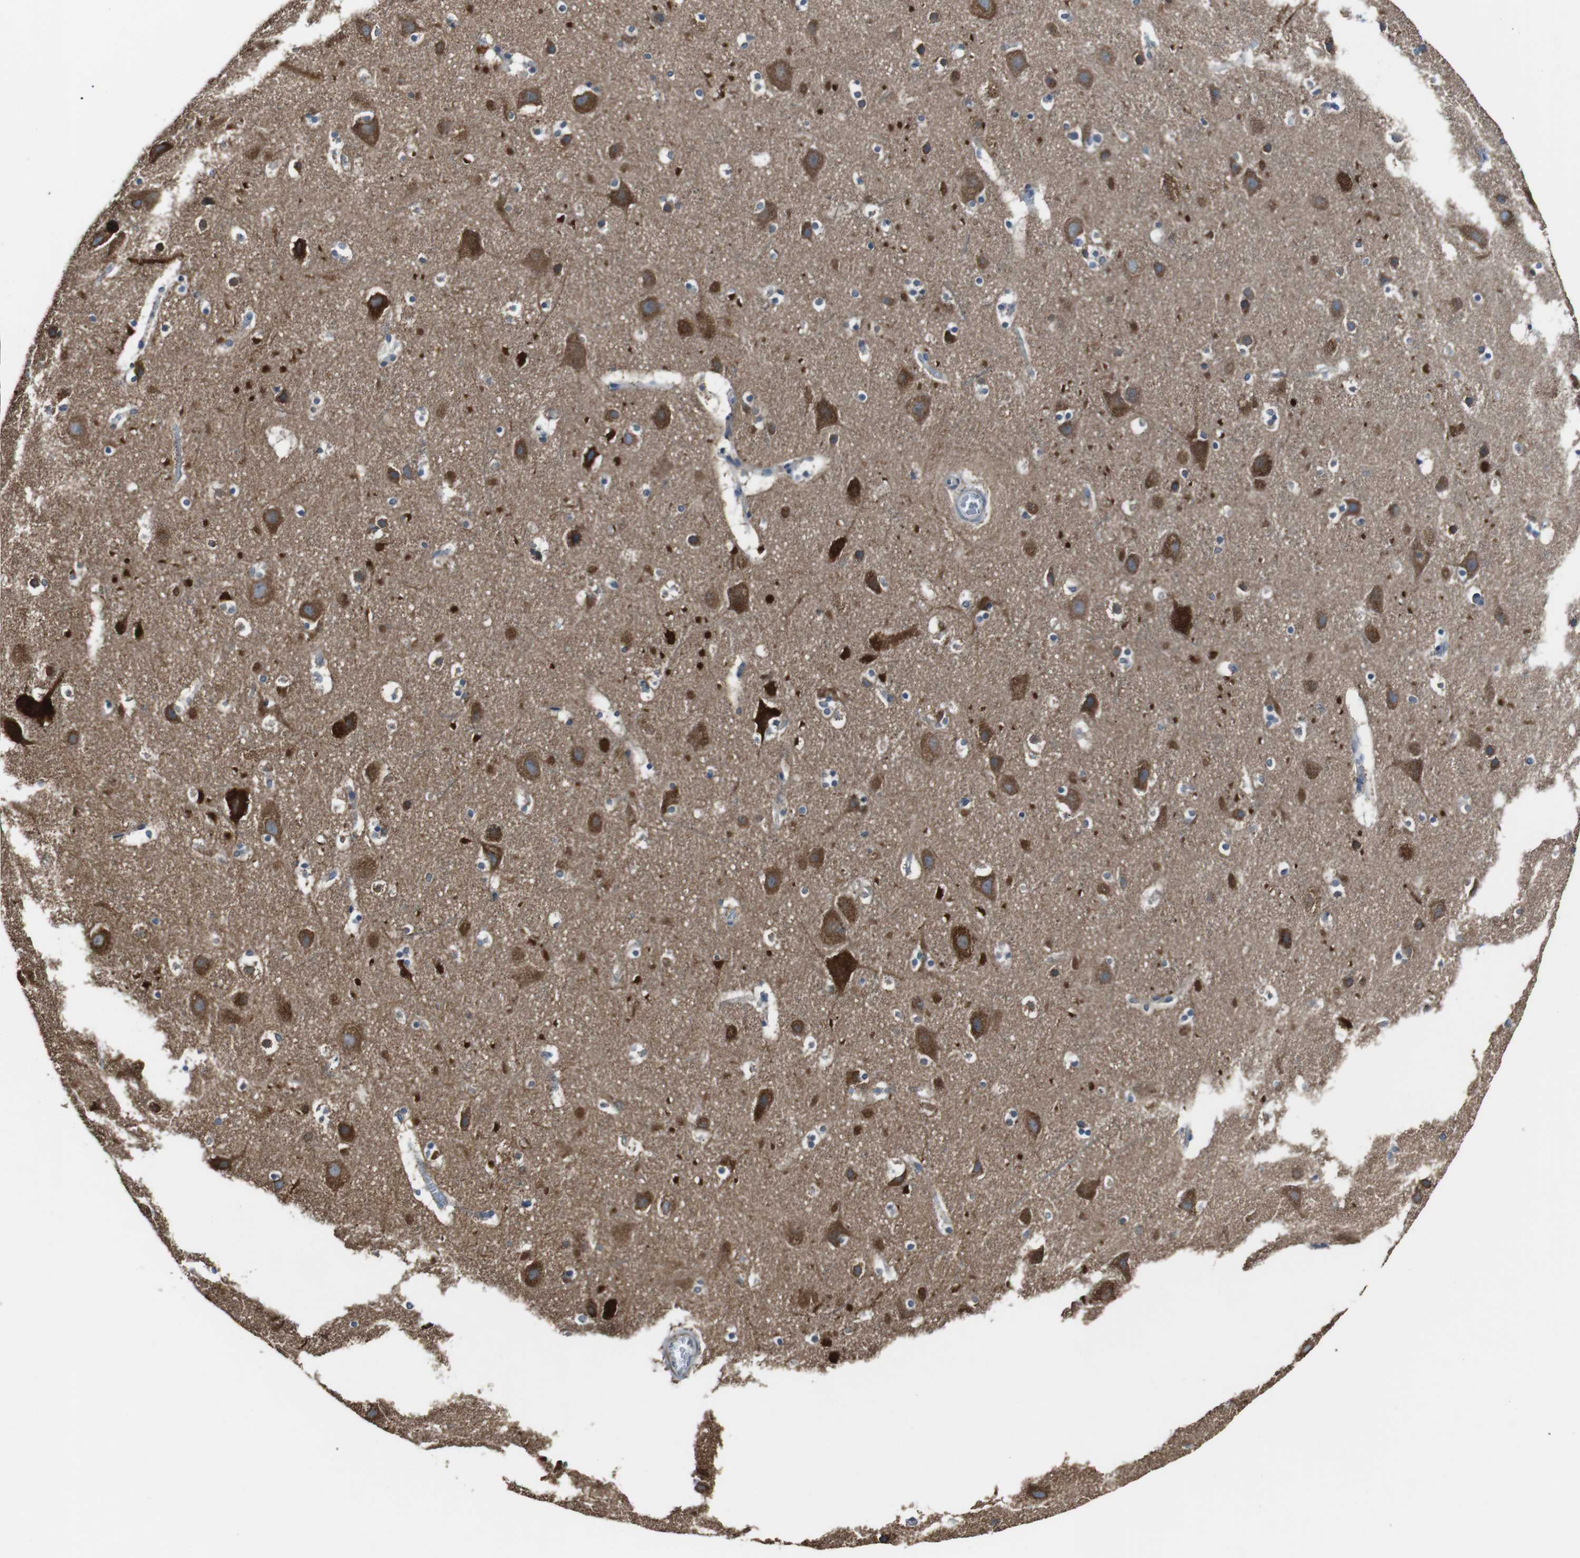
{"staining": {"intensity": "negative", "quantity": "none", "location": "none"}, "tissue": "cerebral cortex", "cell_type": "Endothelial cells", "image_type": "normal", "snomed": [{"axis": "morphology", "description": "Normal tissue, NOS"}, {"axis": "topography", "description": "Cerebral cortex"}], "caption": "Endothelial cells are negative for protein expression in unremarkable human cerebral cortex. Brightfield microscopy of IHC stained with DAB (3,3'-diaminobenzidine) (brown) and hematoxylin (blue), captured at high magnification.", "gene": "CISD2", "patient": {"sex": "male", "age": 45}}